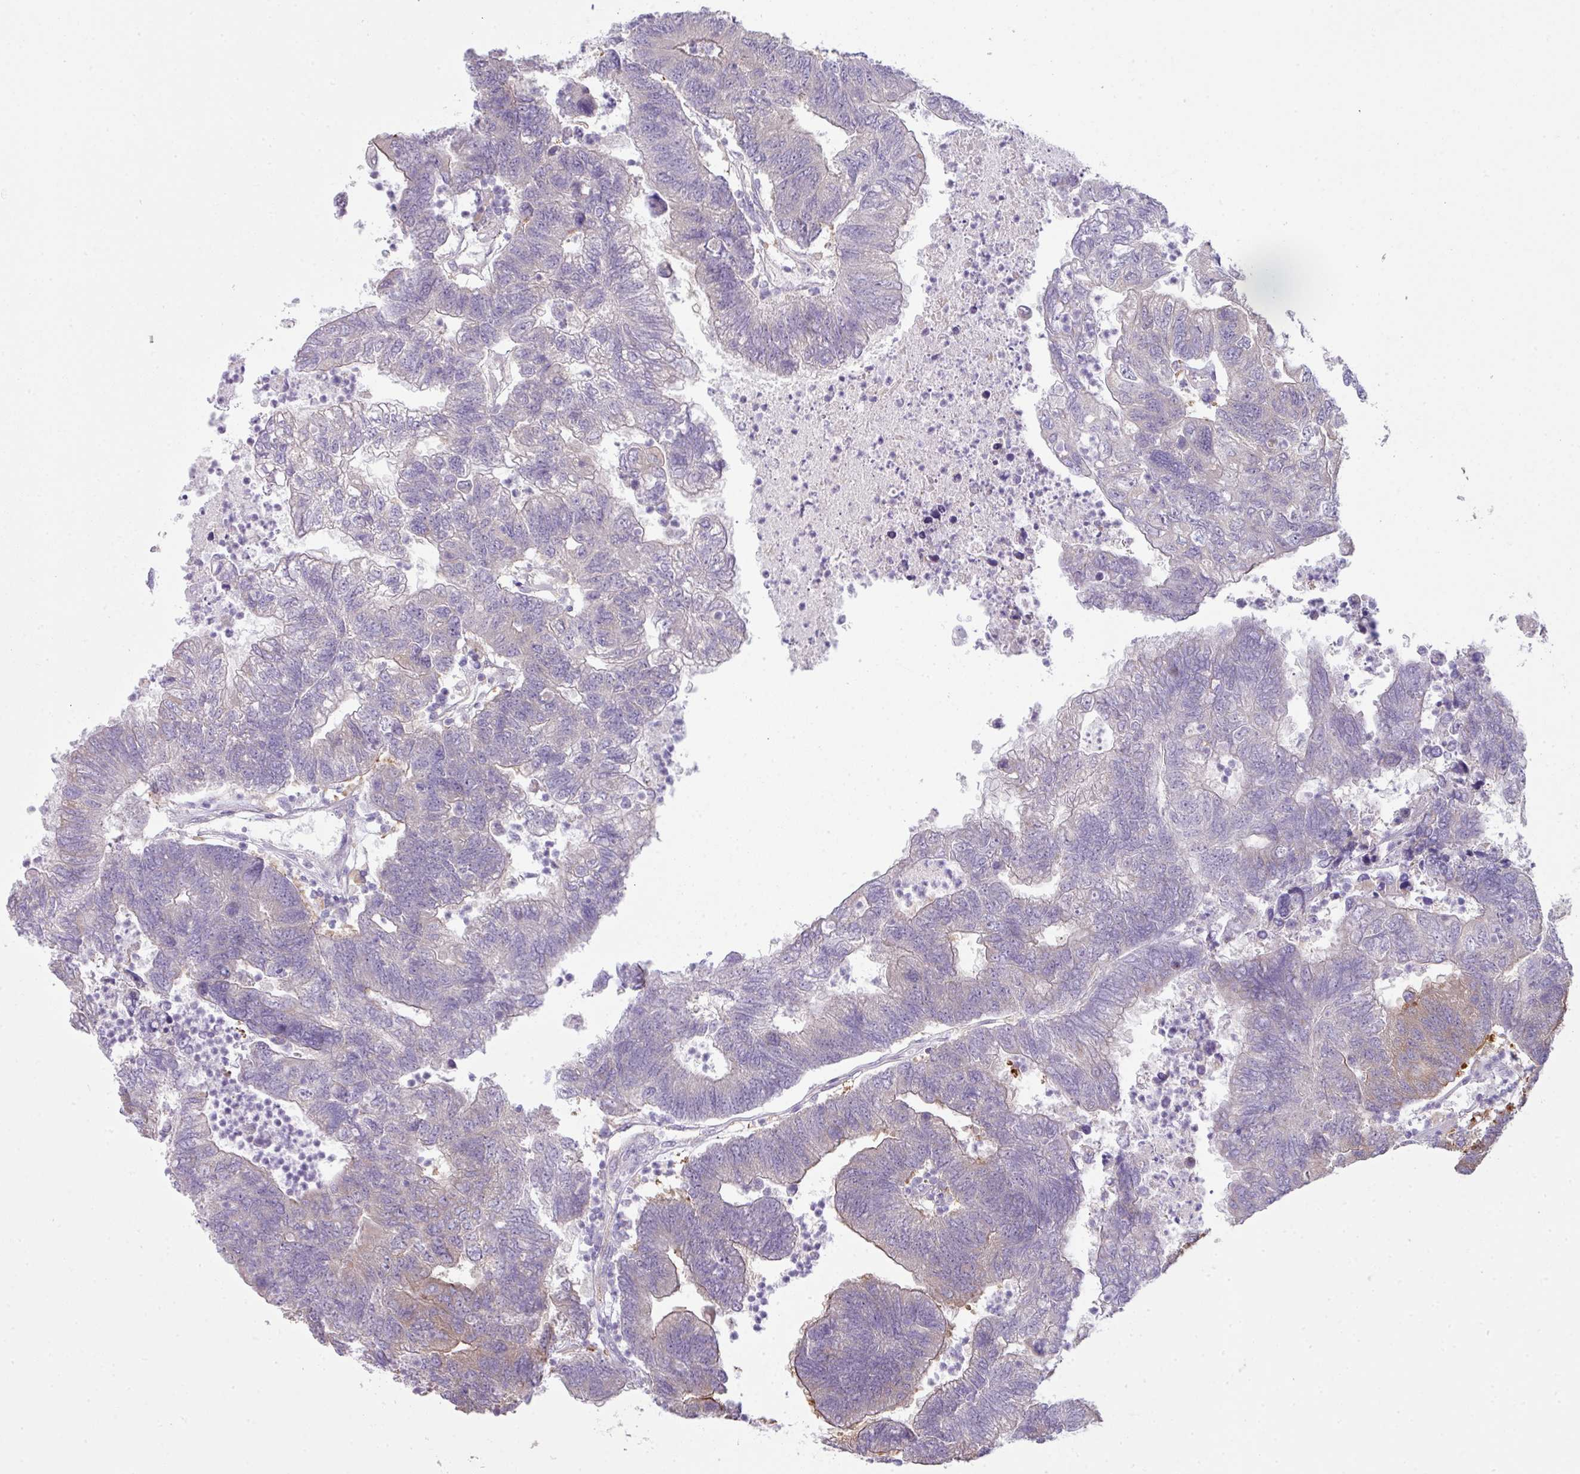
{"staining": {"intensity": "weak", "quantity": "<25%", "location": "cytoplasmic/membranous"}, "tissue": "colorectal cancer", "cell_type": "Tumor cells", "image_type": "cancer", "snomed": [{"axis": "morphology", "description": "Adenocarcinoma, NOS"}, {"axis": "topography", "description": "Colon"}], "caption": "Immunohistochemistry image of neoplastic tissue: human colorectal cancer stained with DAB (3,3'-diaminobenzidine) shows no significant protein expression in tumor cells.", "gene": "CAMK2B", "patient": {"sex": "female", "age": 48}}